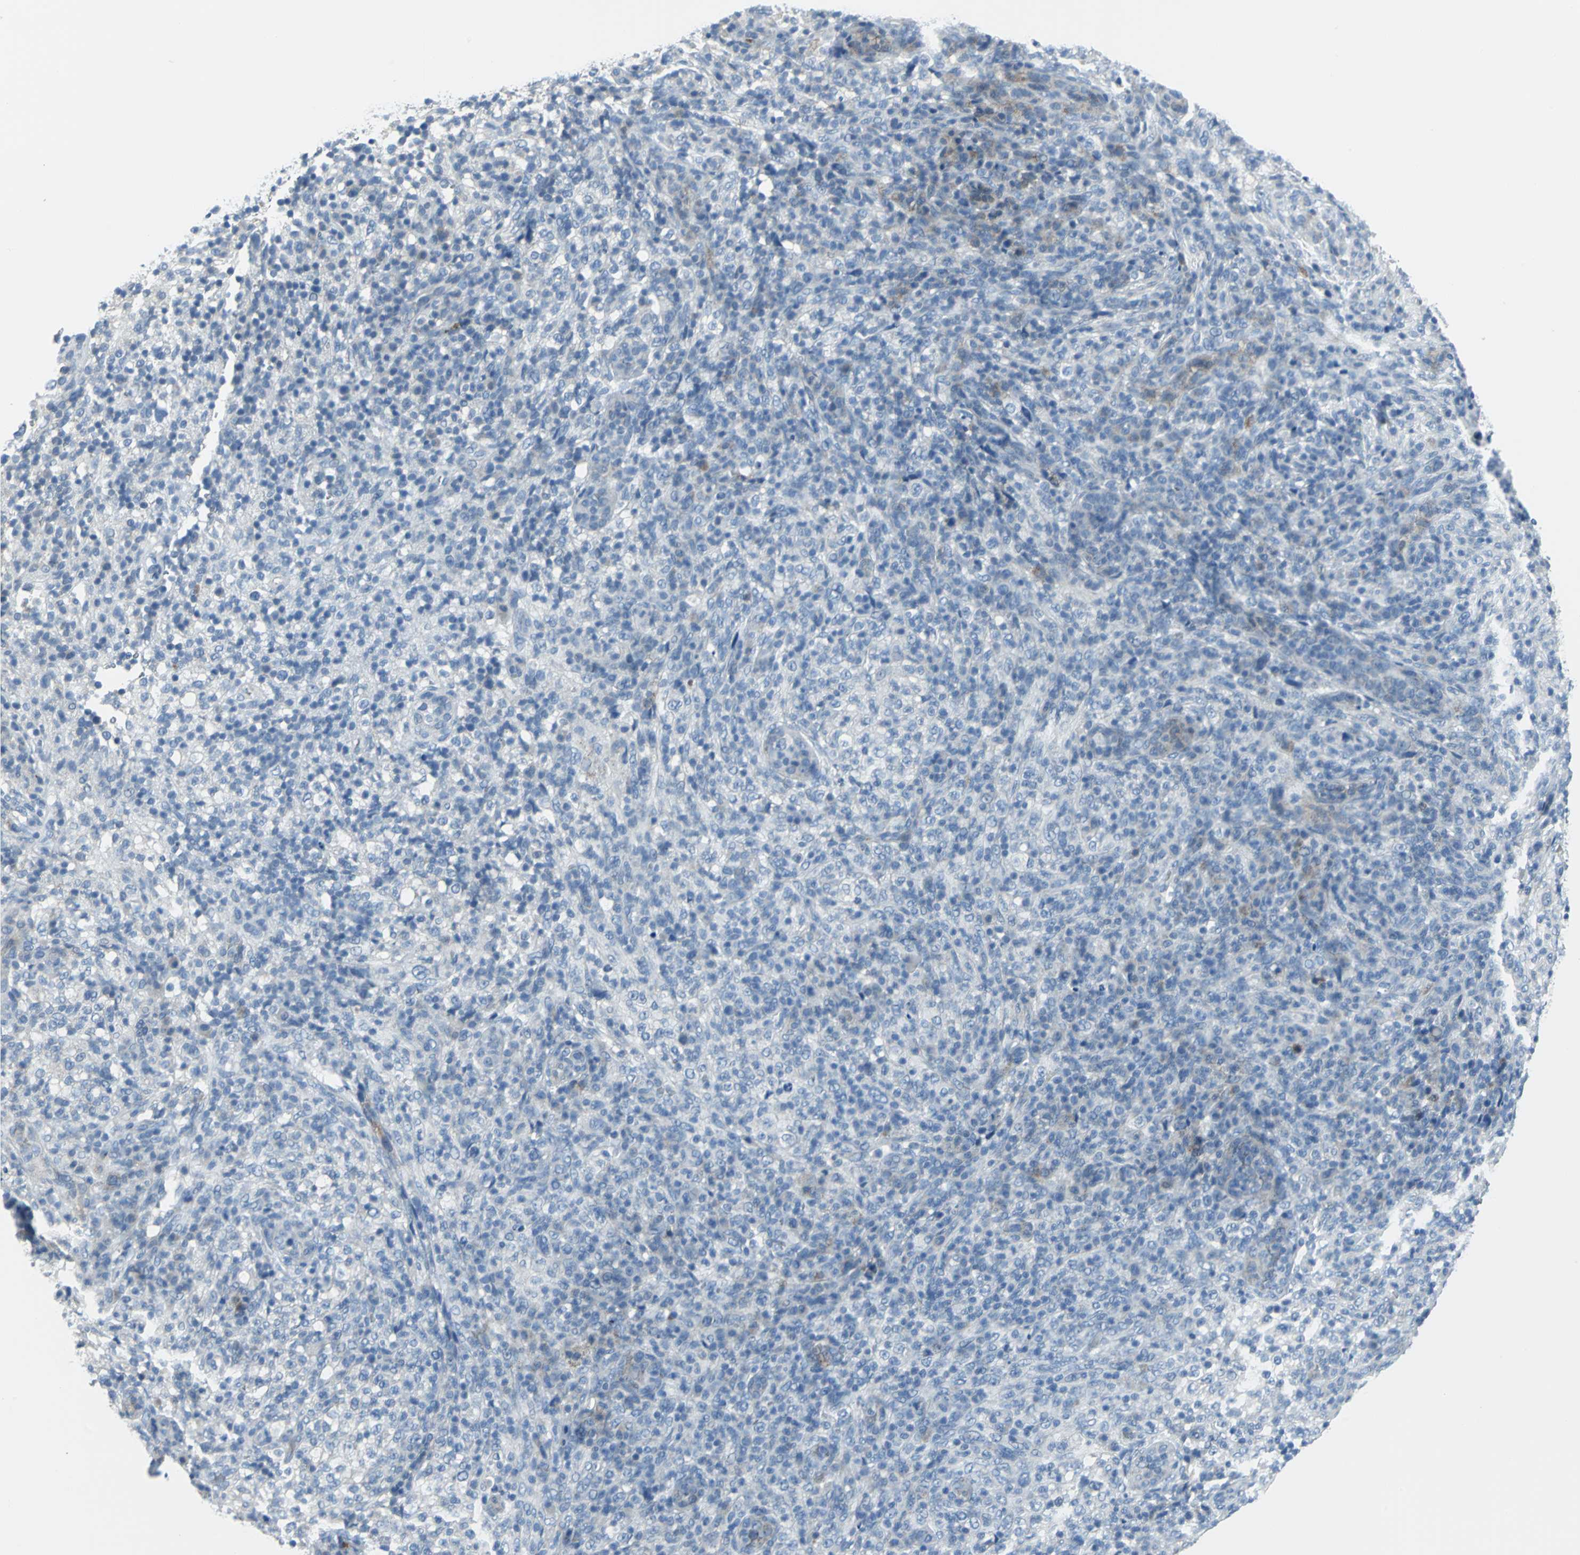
{"staining": {"intensity": "negative", "quantity": "none", "location": "none"}, "tissue": "lymphoma", "cell_type": "Tumor cells", "image_type": "cancer", "snomed": [{"axis": "morphology", "description": "Malignant lymphoma, non-Hodgkin's type, High grade"}, {"axis": "topography", "description": "Lymph node"}], "caption": "Tumor cells show no significant protein staining in lymphoma. (DAB immunohistochemistry visualized using brightfield microscopy, high magnification).", "gene": "DNAI2", "patient": {"sex": "female", "age": 76}}